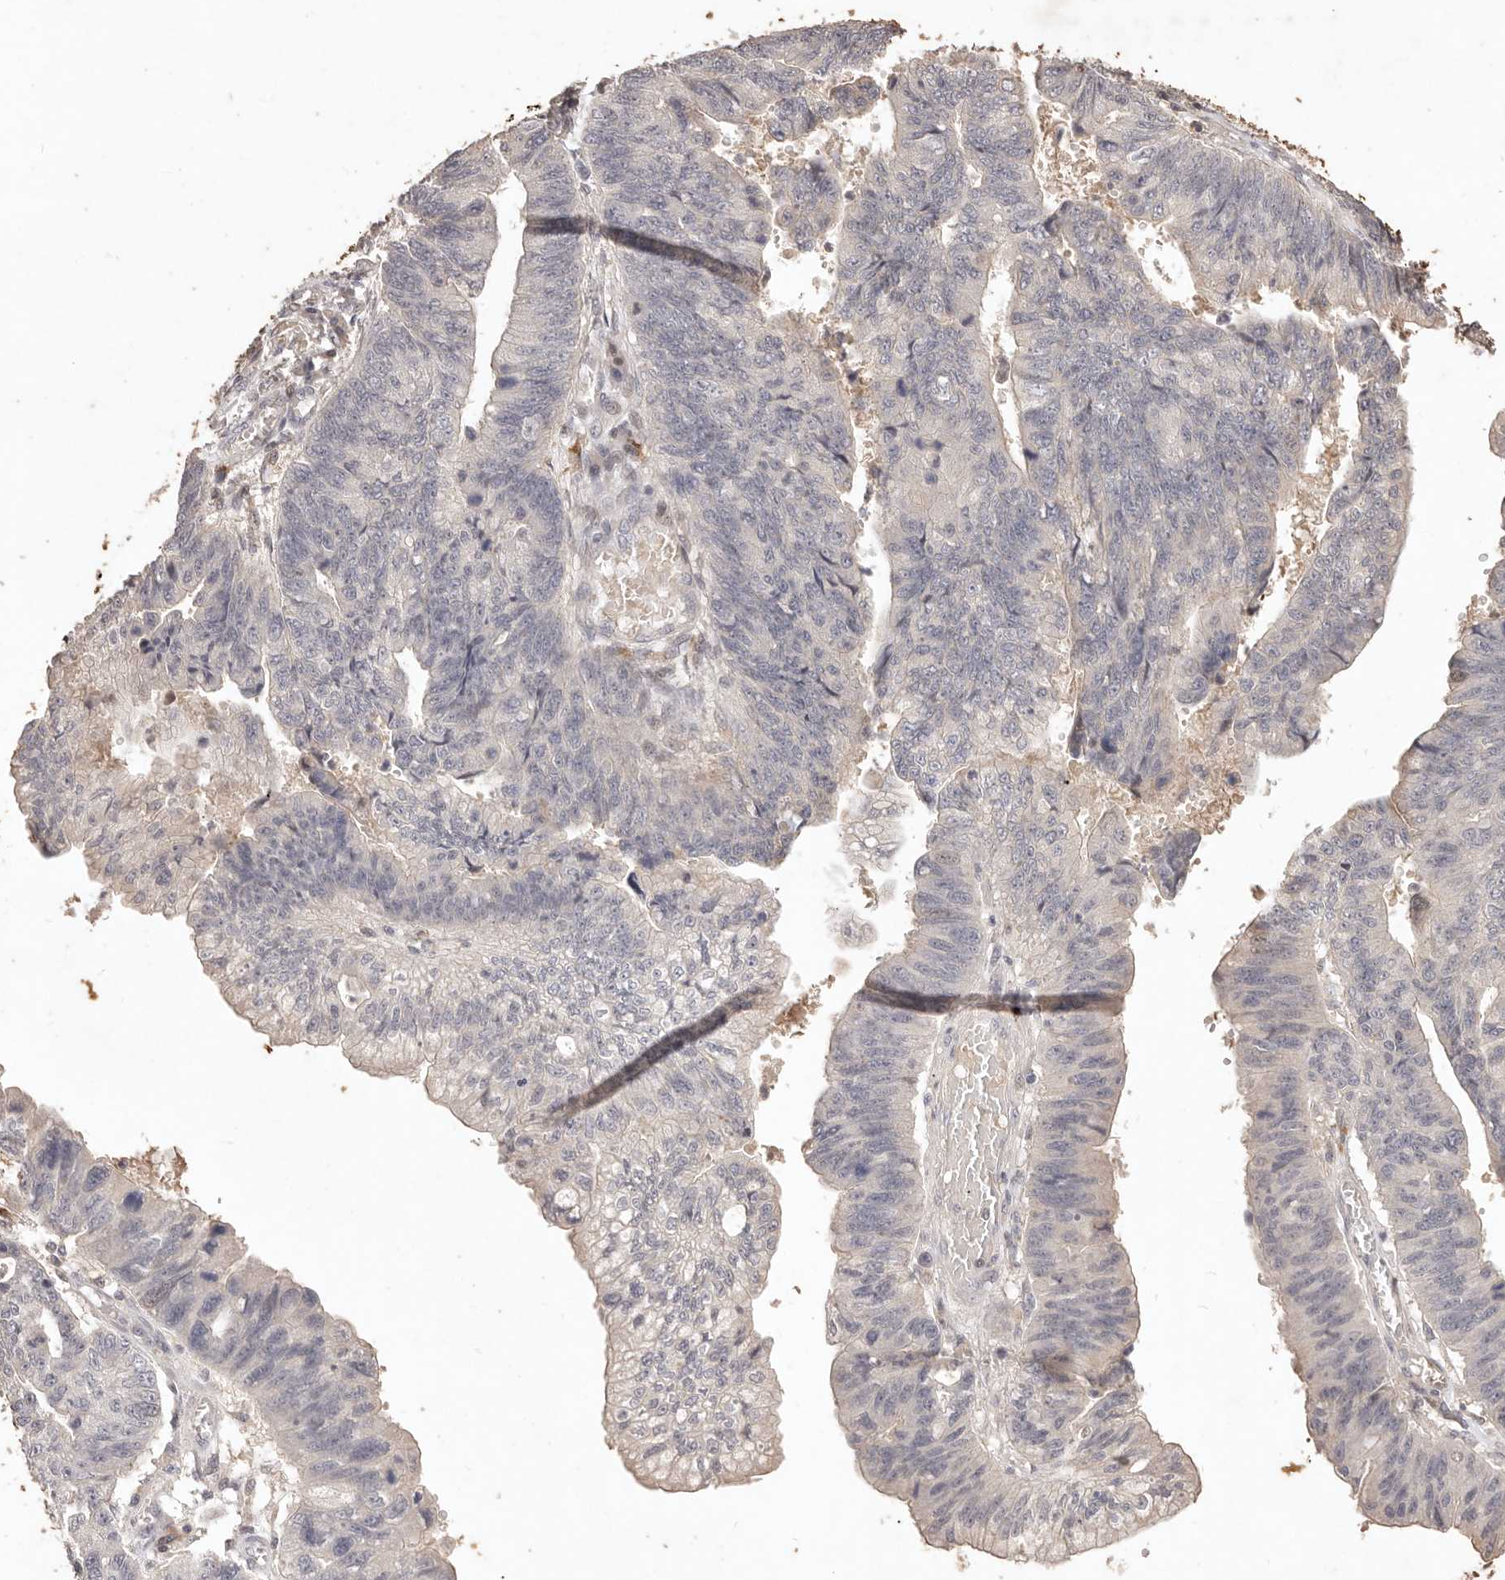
{"staining": {"intensity": "negative", "quantity": "none", "location": "none"}, "tissue": "stomach cancer", "cell_type": "Tumor cells", "image_type": "cancer", "snomed": [{"axis": "morphology", "description": "Adenocarcinoma, NOS"}, {"axis": "topography", "description": "Stomach"}], "caption": "Tumor cells show no significant expression in stomach adenocarcinoma.", "gene": "KIF9", "patient": {"sex": "male", "age": 59}}